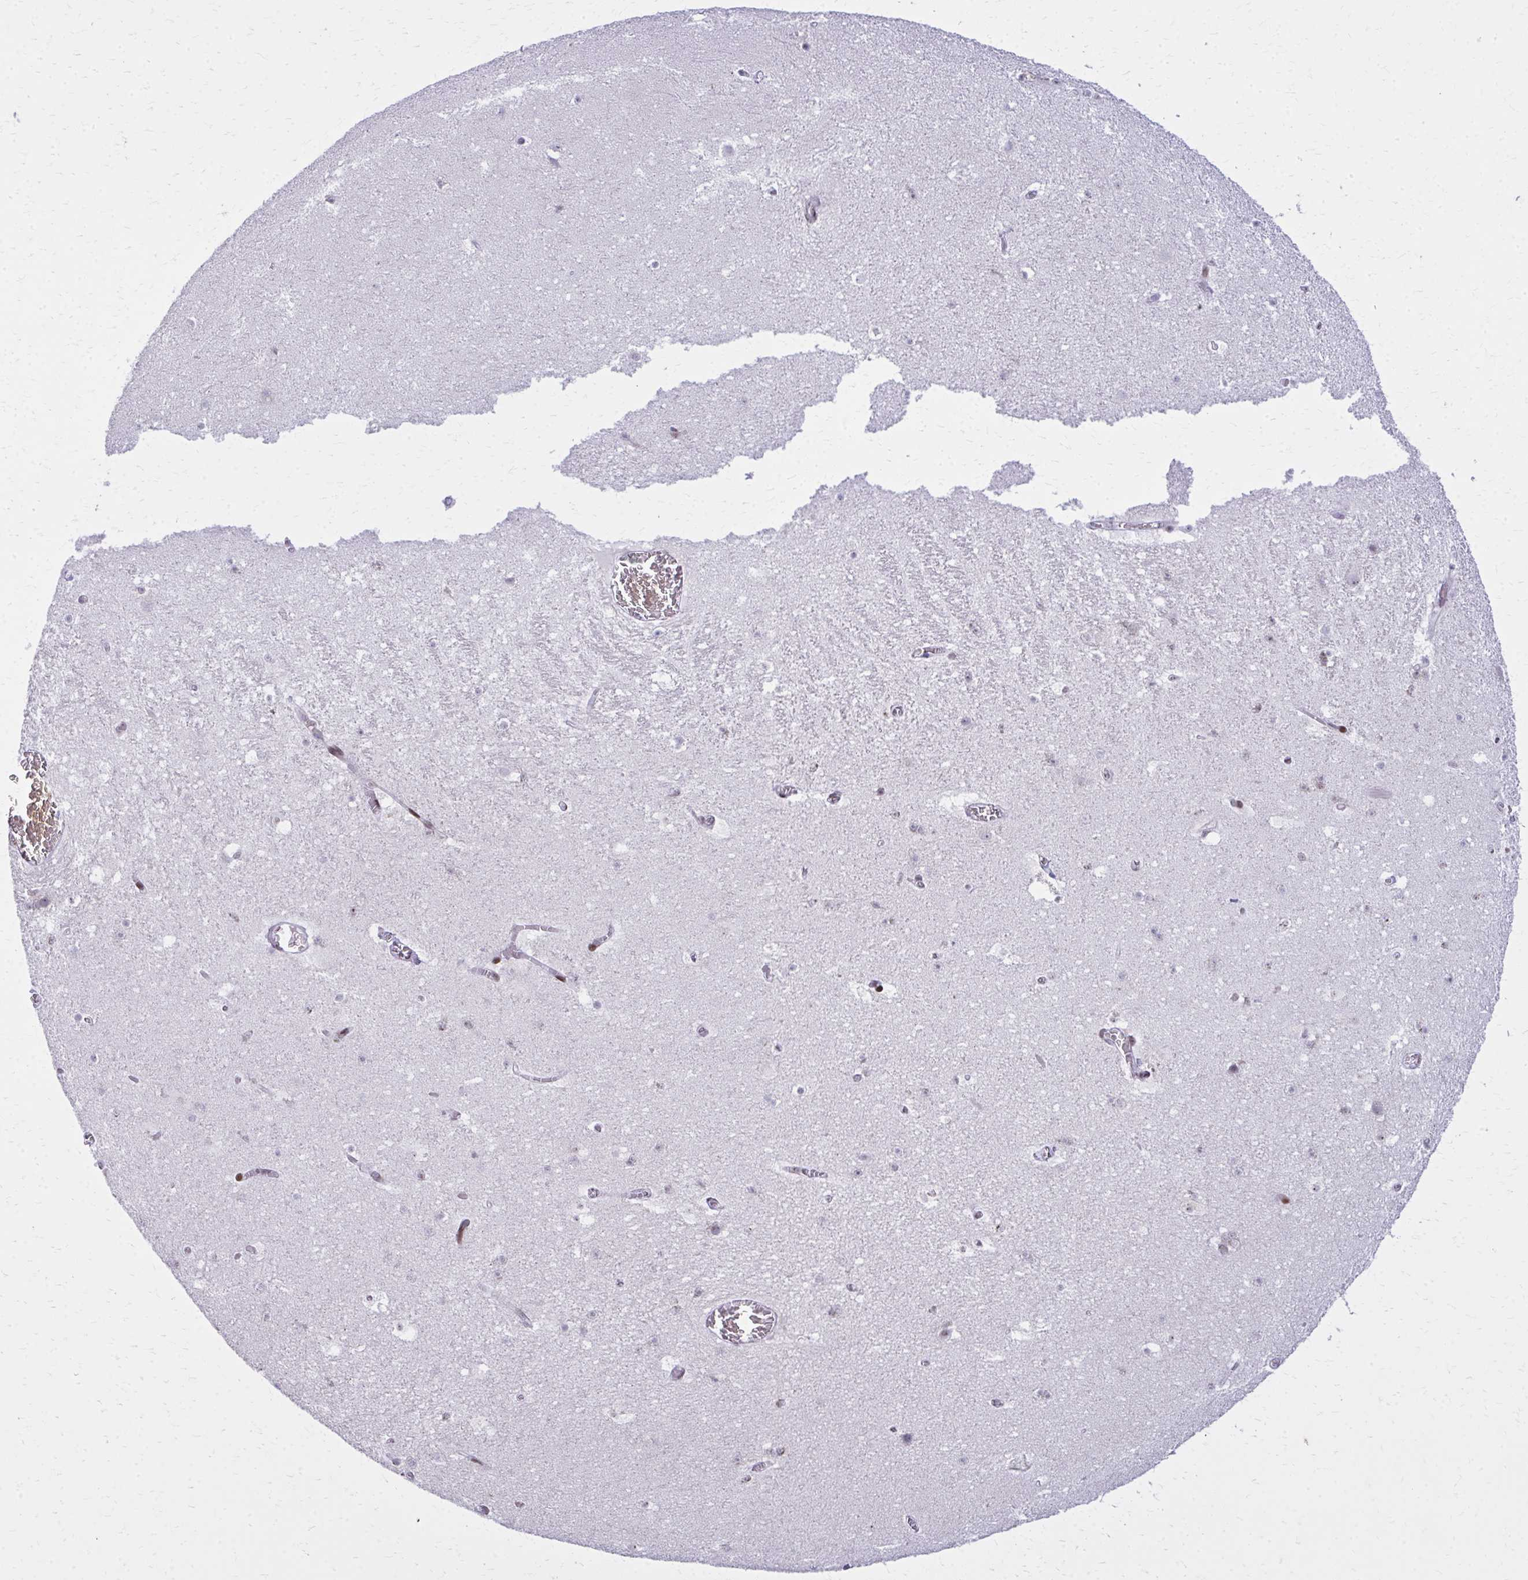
{"staining": {"intensity": "negative", "quantity": "none", "location": "none"}, "tissue": "hippocampus", "cell_type": "Glial cells", "image_type": "normal", "snomed": [{"axis": "morphology", "description": "Normal tissue, NOS"}, {"axis": "topography", "description": "Hippocampus"}], "caption": "The micrograph reveals no staining of glial cells in normal hippocampus.", "gene": "AP5M1", "patient": {"sex": "female", "age": 42}}